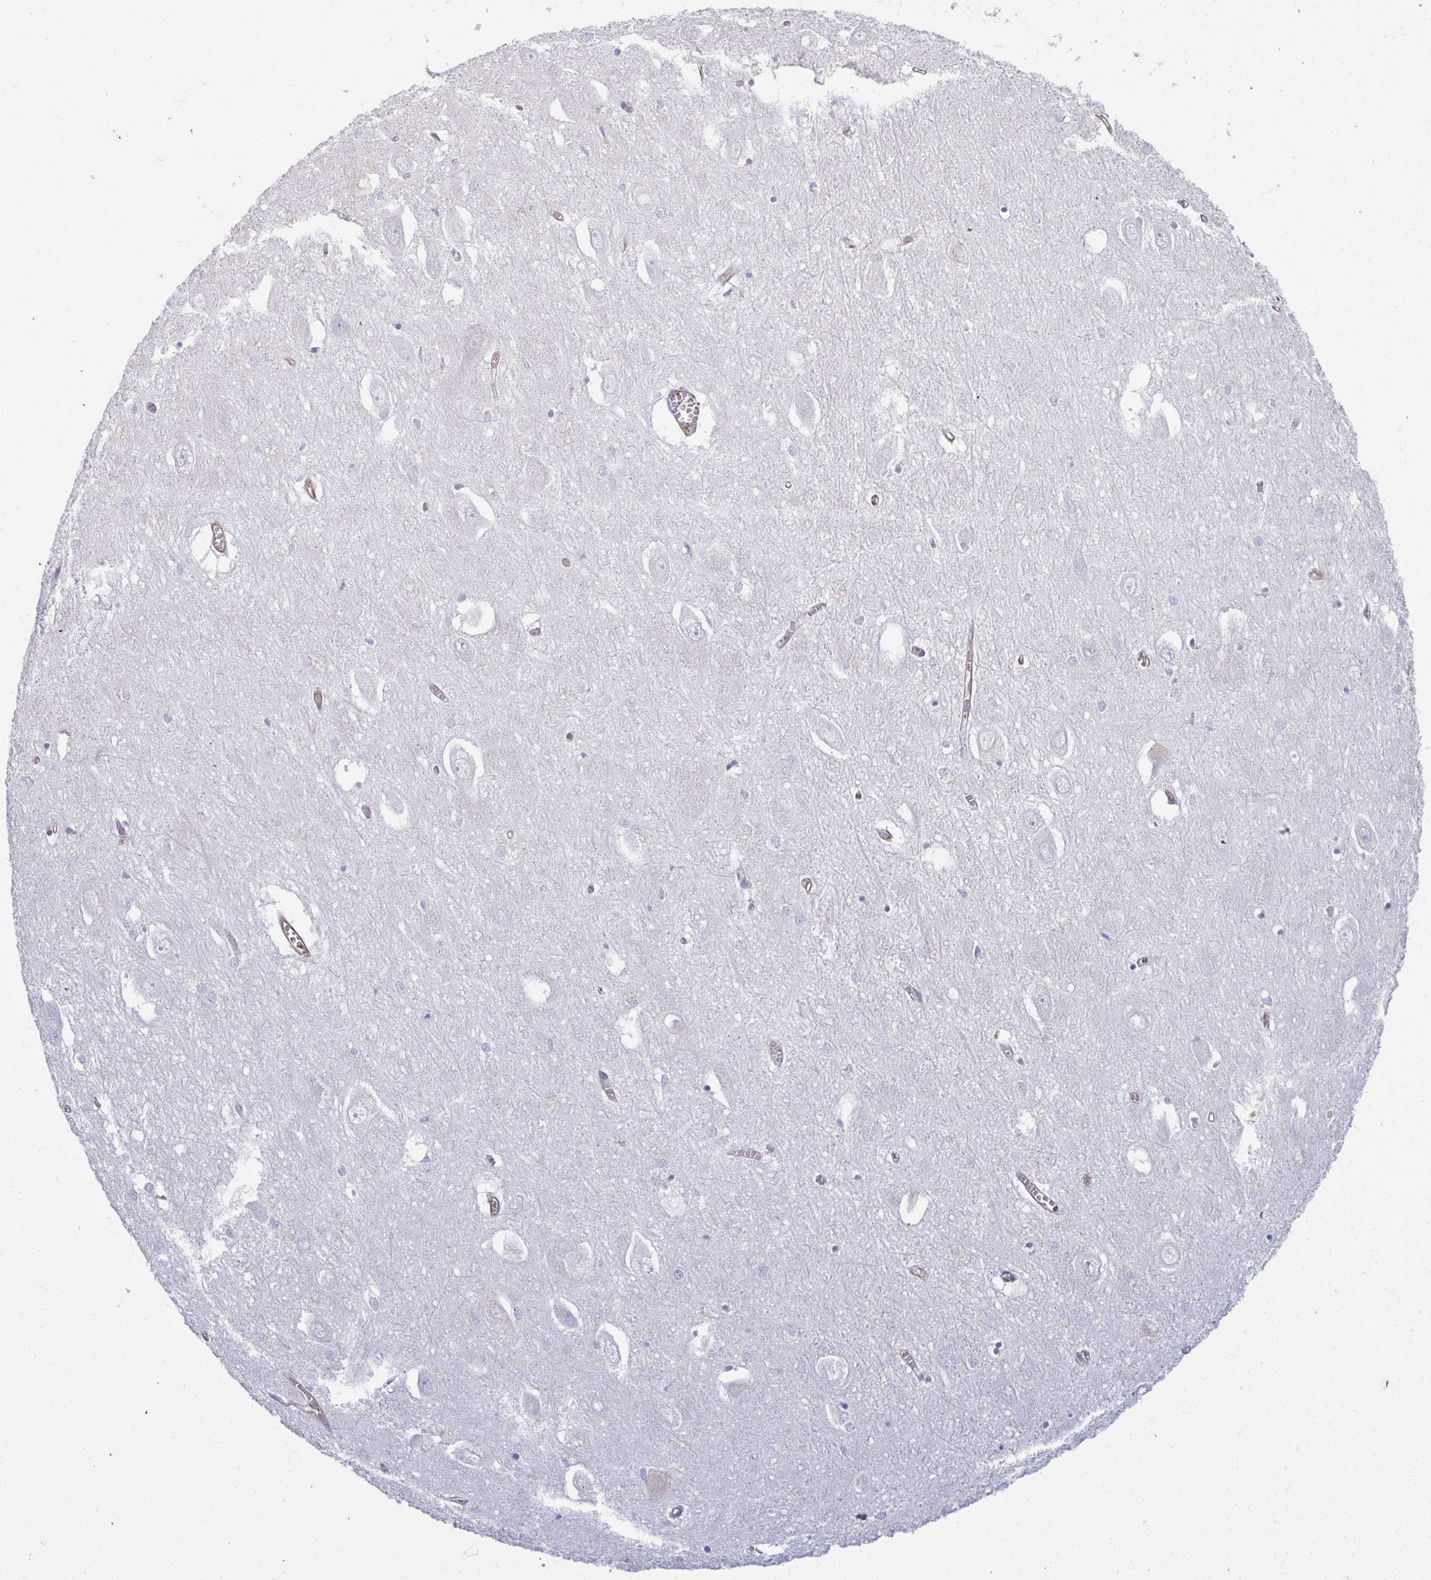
{"staining": {"intensity": "negative", "quantity": "none", "location": "none"}, "tissue": "hippocampus", "cell_type": "Glial cells", "image_type": "normal", "snomed": [{"axis": "morphology", "description": "Normal tissue, NOS"}, {"axis": "topography", "description": "Hippocampus"}], "caption": "Glial cells are negative for protein expression in normal human hippocampus. Nuclei are stained in blue.", "gene": "MYL1", "patient": {"sex": "female", "age": 64}}